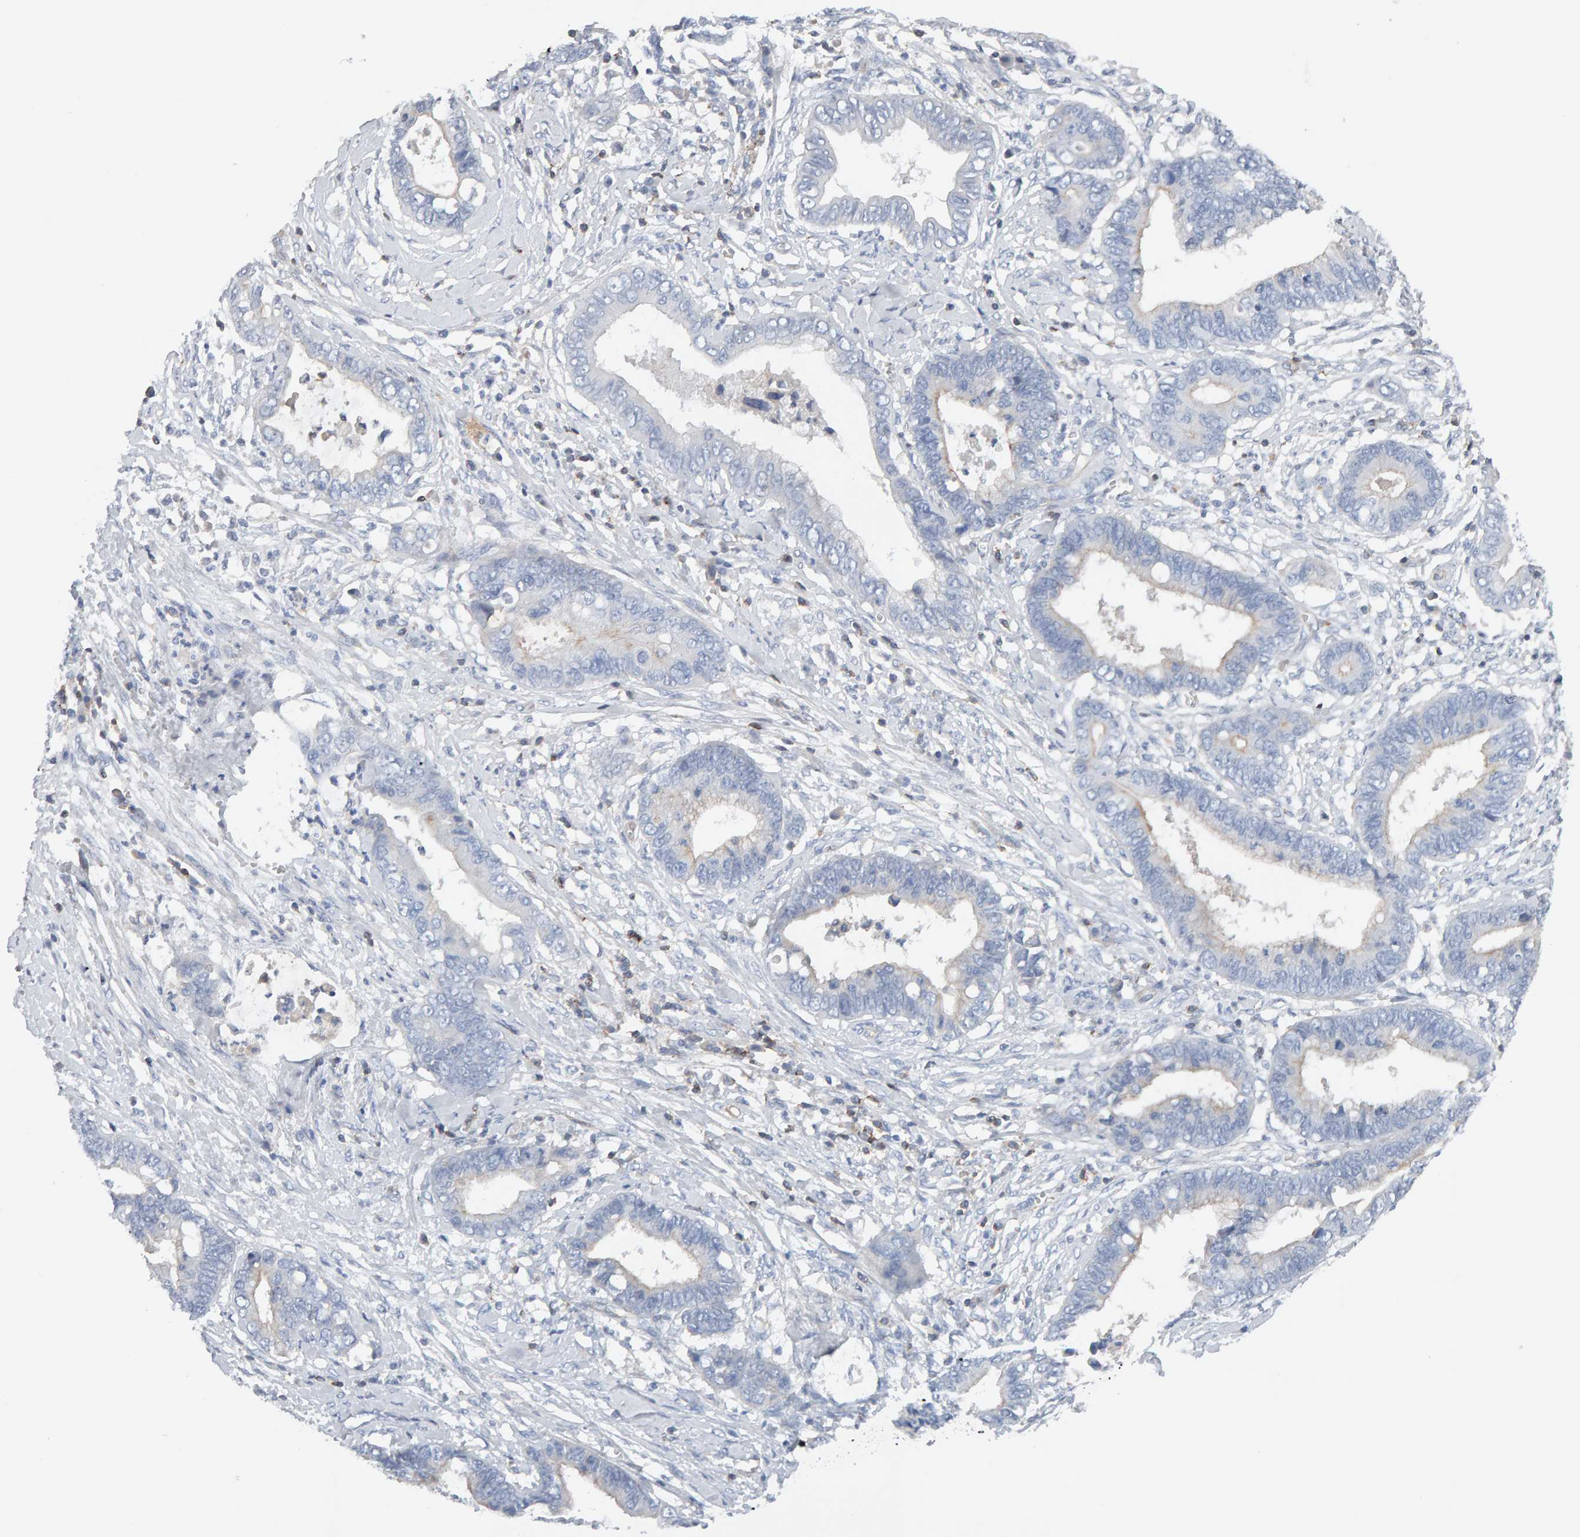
{"staining": {"intensity": "negative", "quantity": "none", "location": "none"}, "tissue": "cervical cancer", "cell_type": "Tumor cells", "image_type": "cancer", "snomed": [{"axis": "morphology", "description": "Adenocarcinoma, NOS"}, {"axis": "topography", "description": "Cervix"}], "caption": "Immunohistochemistry photomicrograph of neoplastic tissue: human adenocarcinoma (cervical) stained with DAB (3,3'-diaminobenzidine) exhibits no significant protein positivity in tumor cells.", "gene": "FYN", "patient": {"sex": "female", "age": 44}}